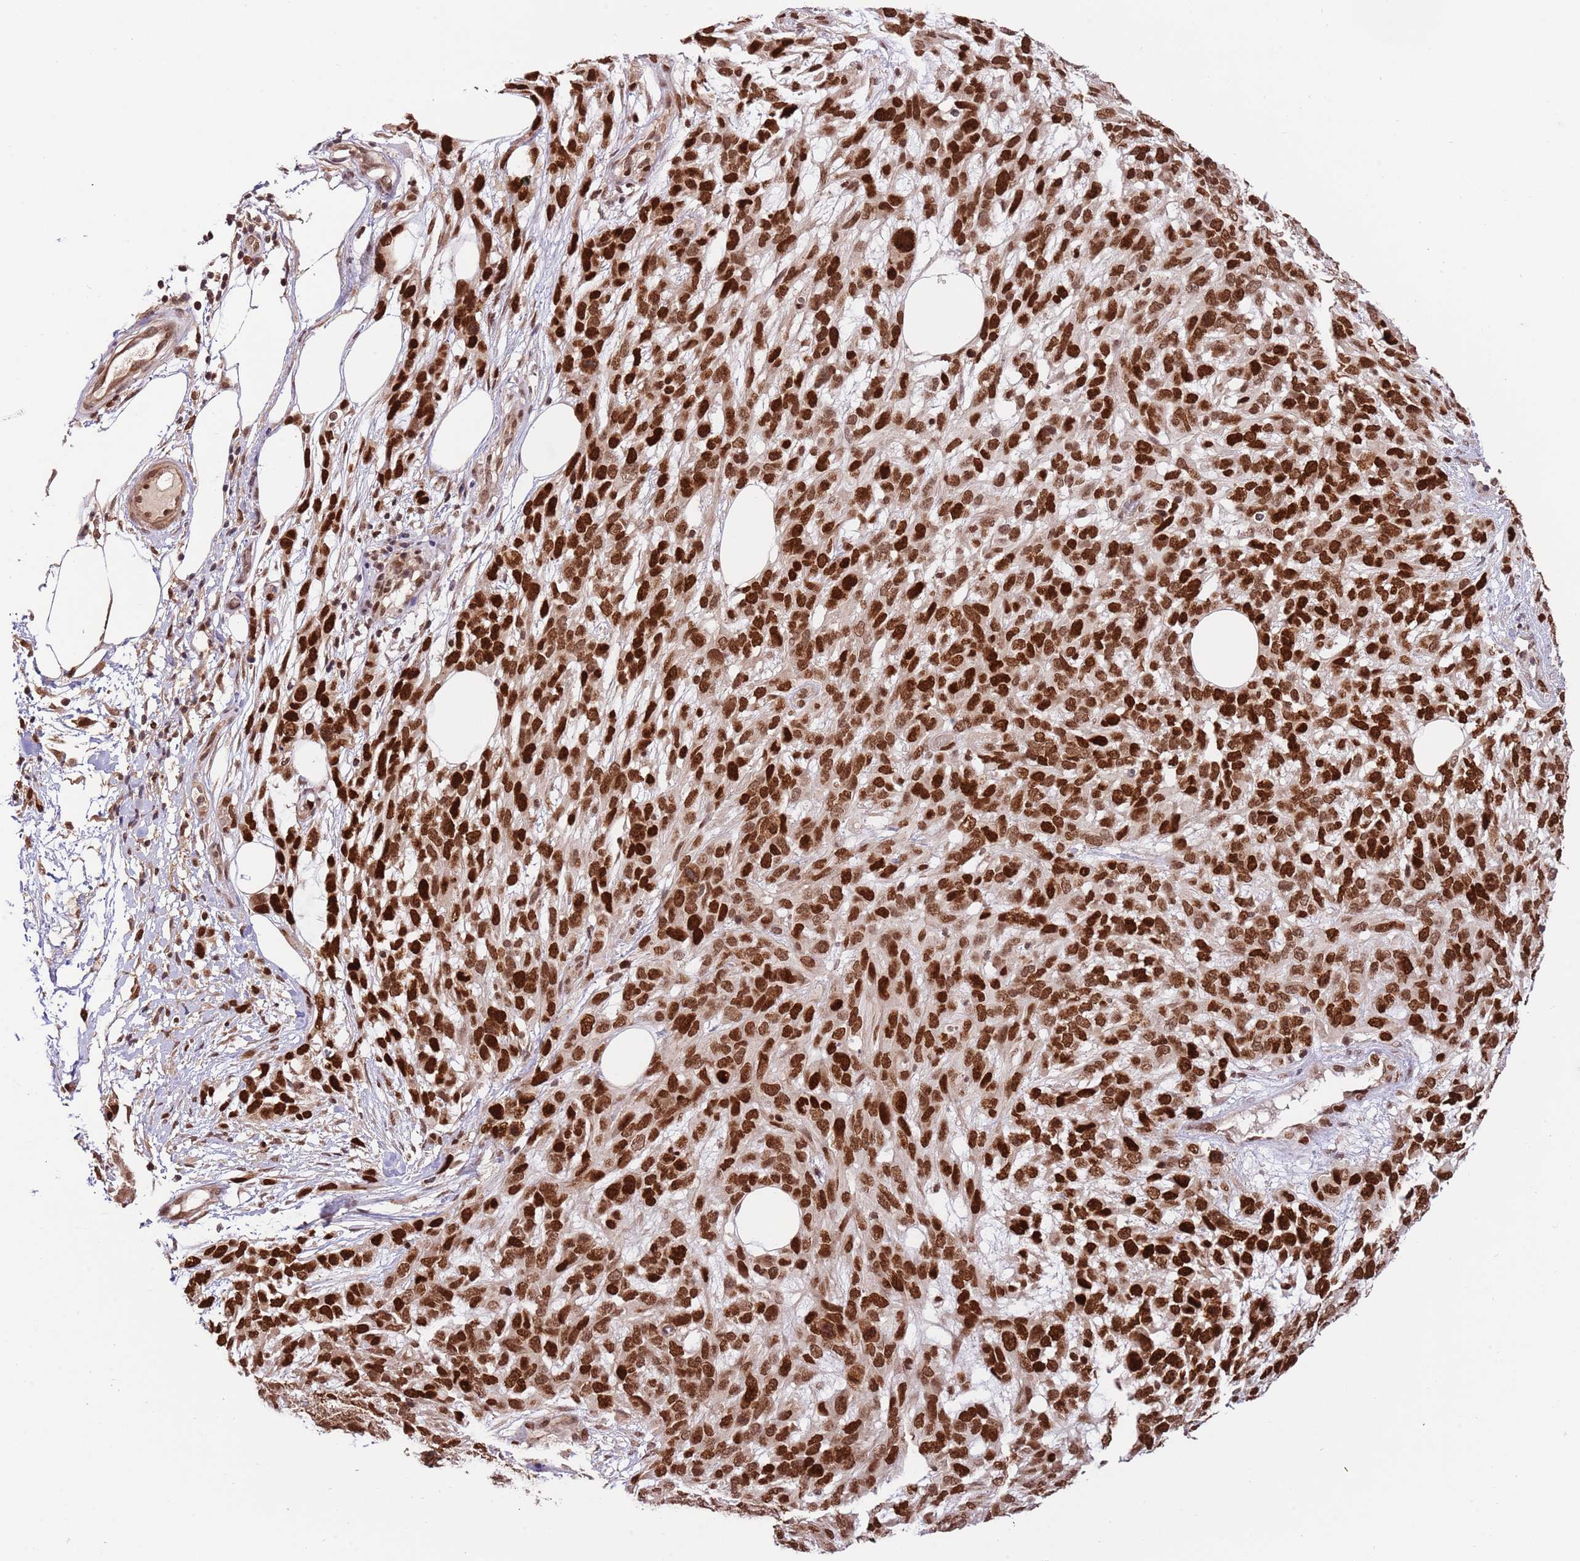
{"staining": {"intensity": "strong", "quantity": ">75%", "location": "nuclear"}, "tissue": "melanoma", "cell_type": "Tumor cells", "image_type": "cancer", "snomed": [{"axis": "morphology", "description": "Normal morphology"}, {"axis": "morphology", "description": "Malignant melanoma, NOS"}, {"axis": "topography", "description": "Skin"}], "caption": "Tumor cells exhibit high levels of strong nuclear positivity in about >75% of cells in human melanoma.", "gene": "RIF1", "patient": {"sex": "female", "age": 72}}